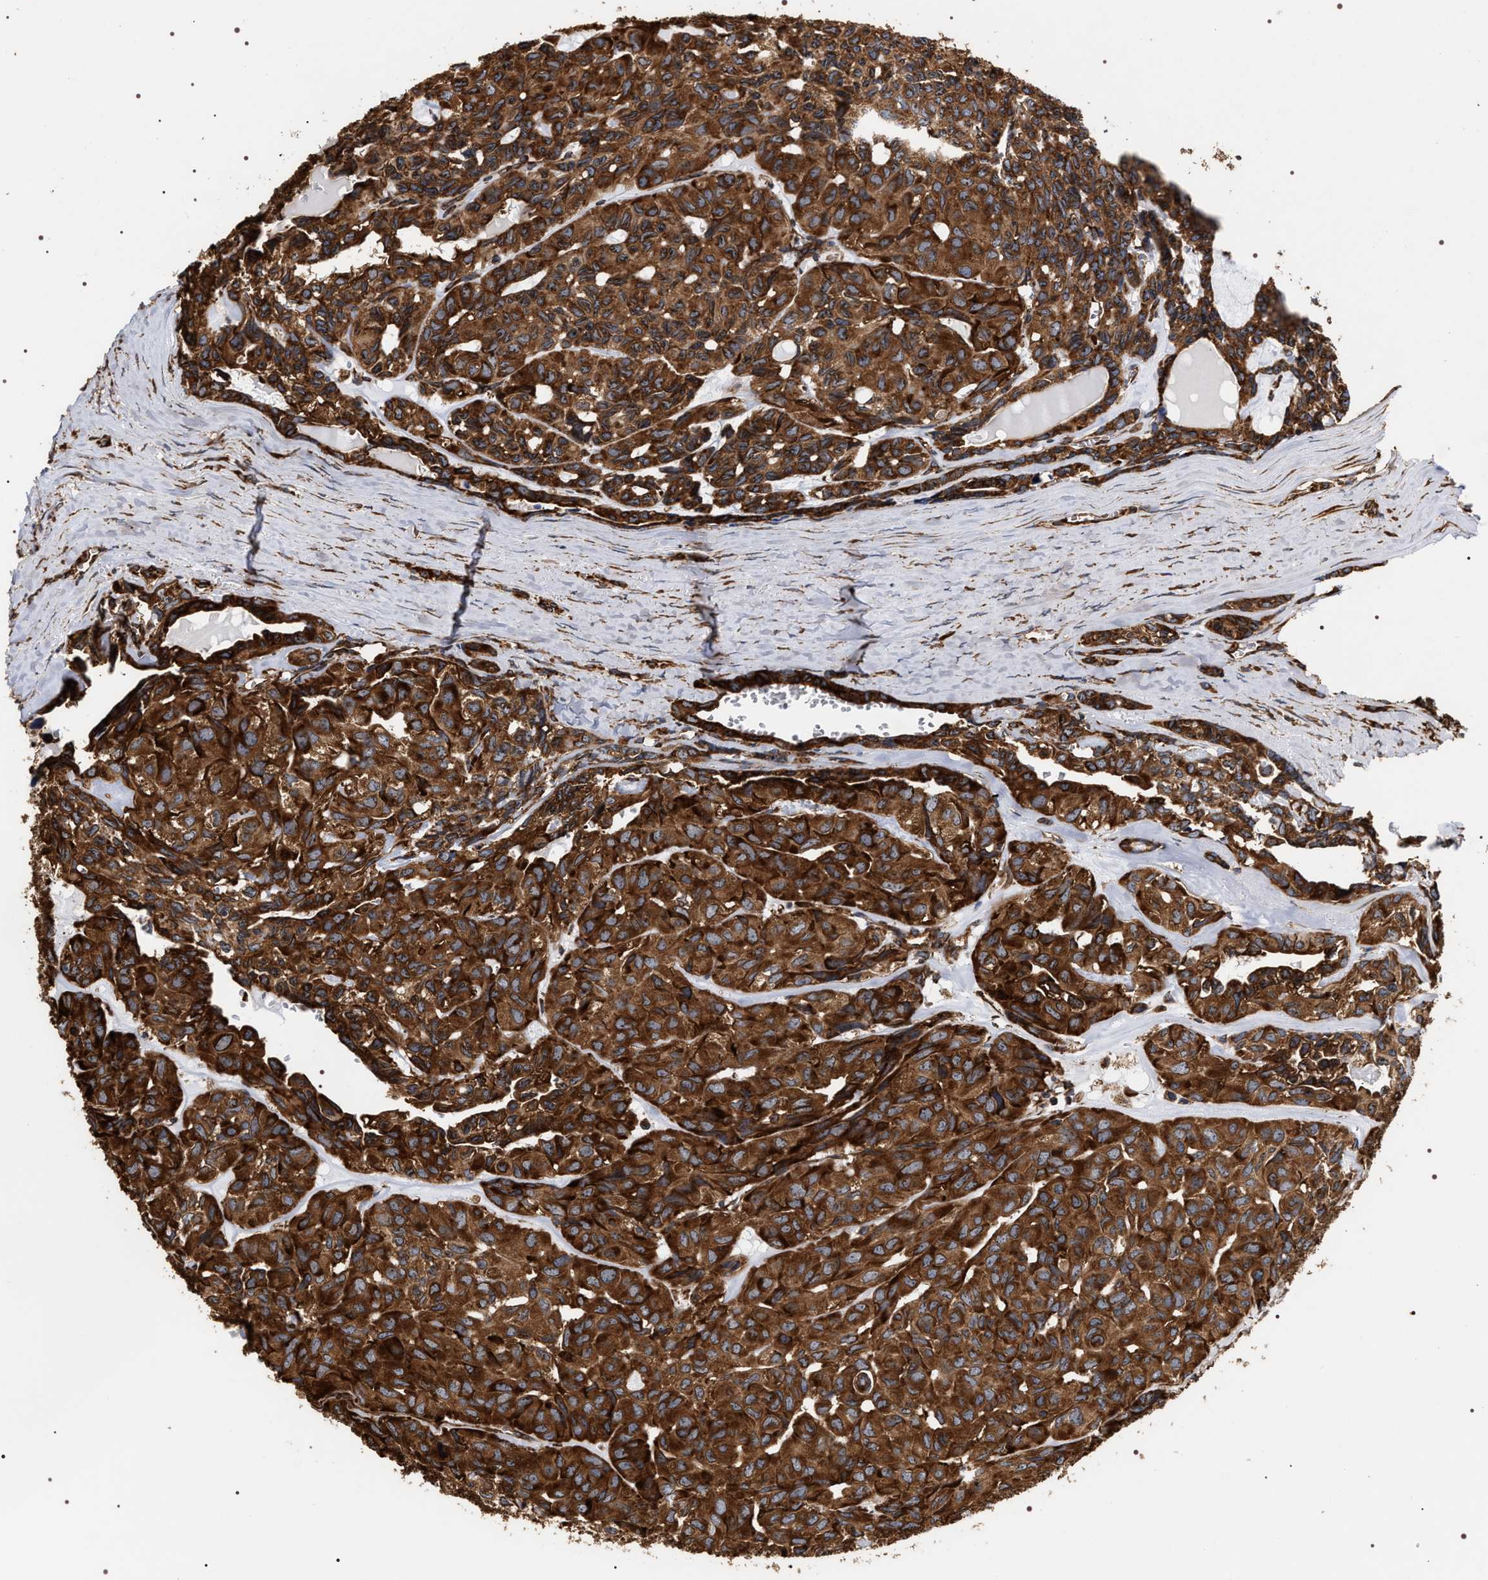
{"staining": {"intensity": "strong", "quantity": ">75%", "location": "cytoplasmic/membranous"}, "tissue": "head and neck cancer", "cell_type": "Tumor cells", "image_type": "cancer", "snomed": [{"axis": "morphology", "description": "Adenocarcinoma, NOS"}, {"axis": "topography", "description": "Salivary gland, NOS"}, {"axis": "topography", "description": "Head-Neck"}], "caption": "Head and neck cancer (adenocarcinoma) was stained to show a protein in brown. There is high levels of strong cytoplasmic/membranous staining in about >75% of tumor cells.", "gene": "SERBP1", "patient": {"sex": "female", "age": 76}}